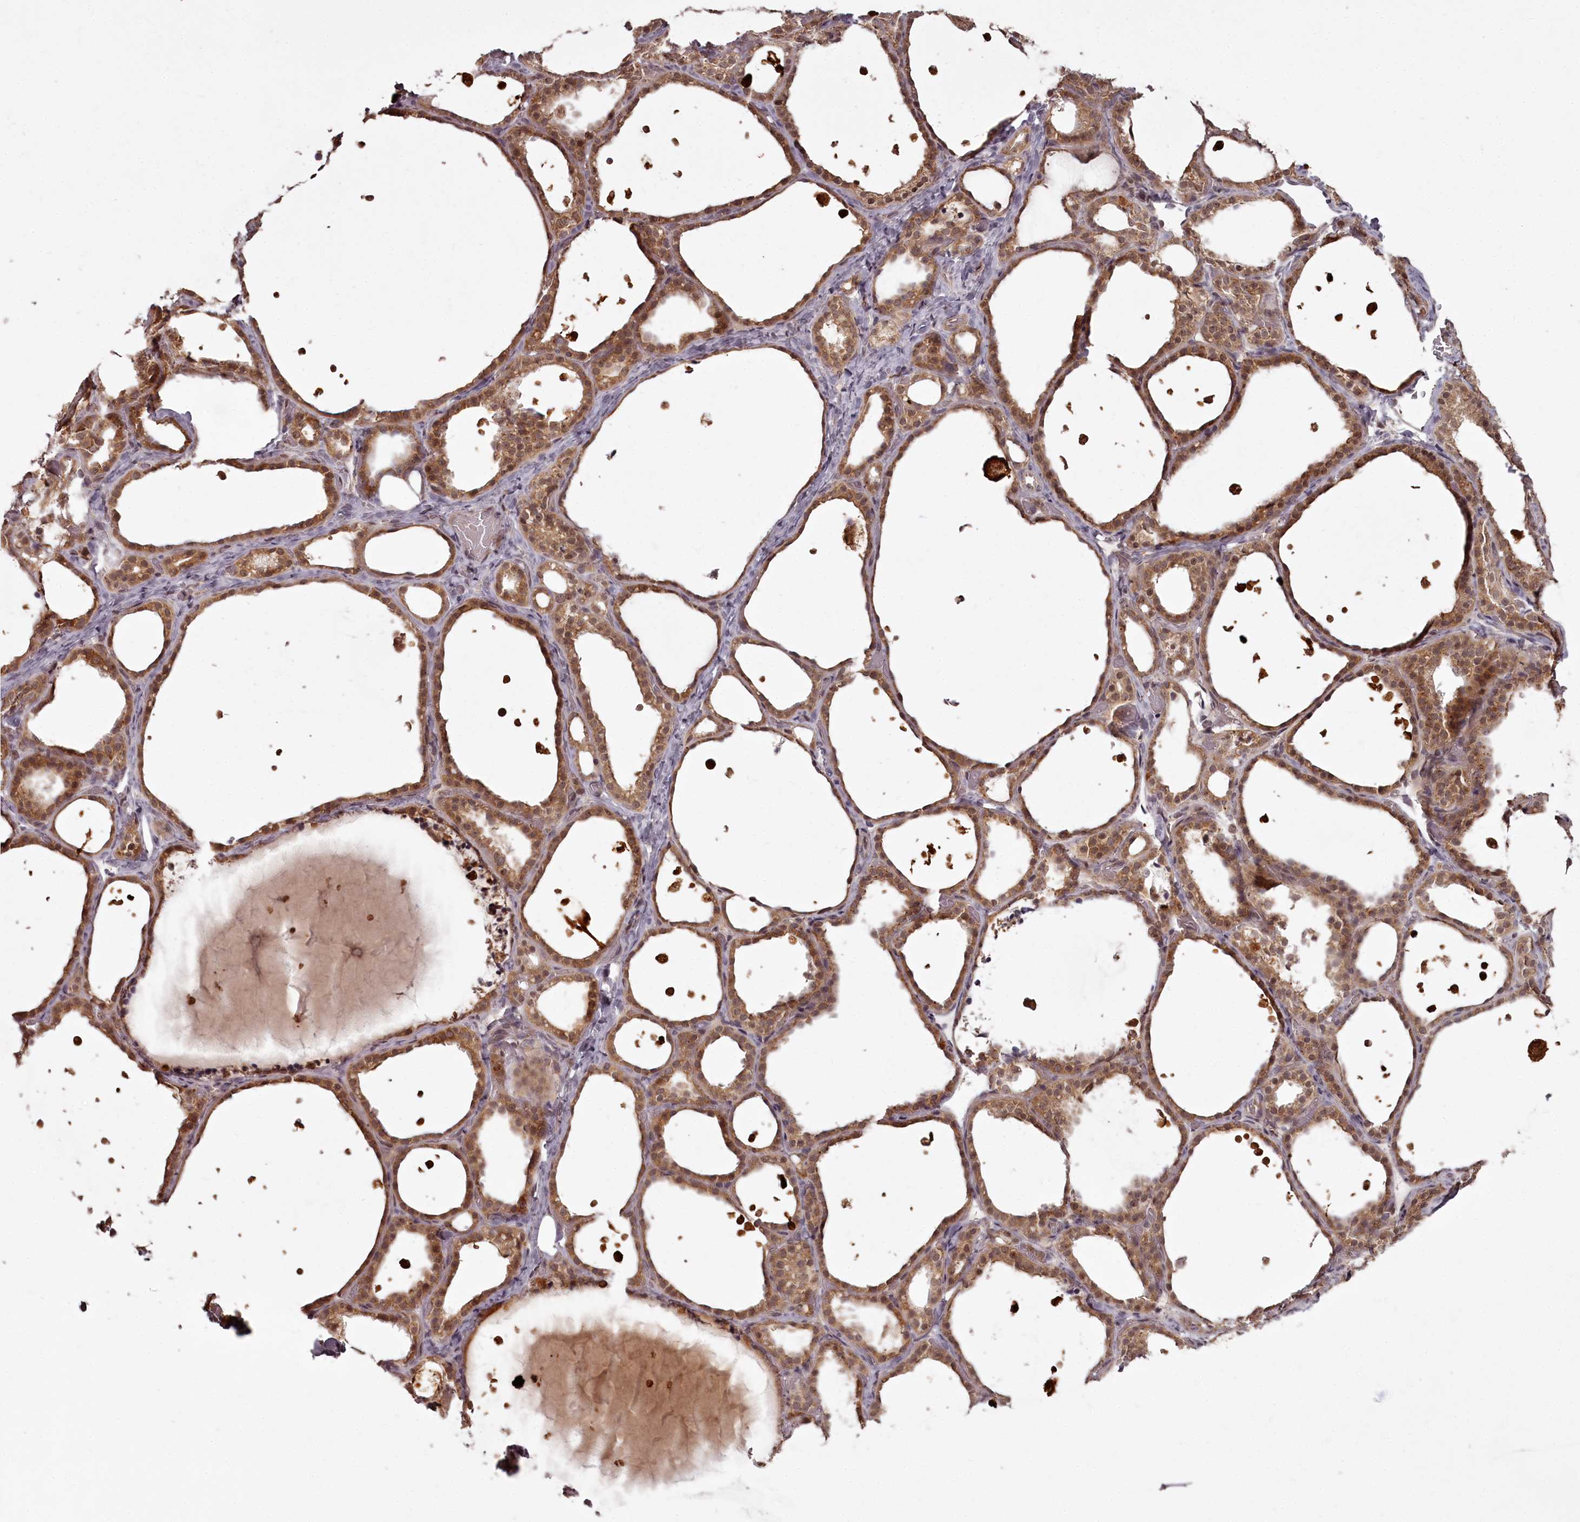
{"staining": {"intensity": "moderate", "quantity": ">75%", "location": "cytoplasmic/membranous,nuclear"}, "tissue": "thyroid gland", "cell_type": "Glandular cells", "image_type": "normal", "snomed": [{"axis": "morphology", "description": "Normal tissue, NOS"}, {"axis": "topography", "description": "Thyroid gland"}], "caption": "The photomicrograph shows staining of benign thyroid gland, revealing moderate cytoplasmic/membranous,nuclear protein staining (brown color) within glandular cells.", "gene": "PCBP2", "patient": {"sex": "female", "age": 44}}